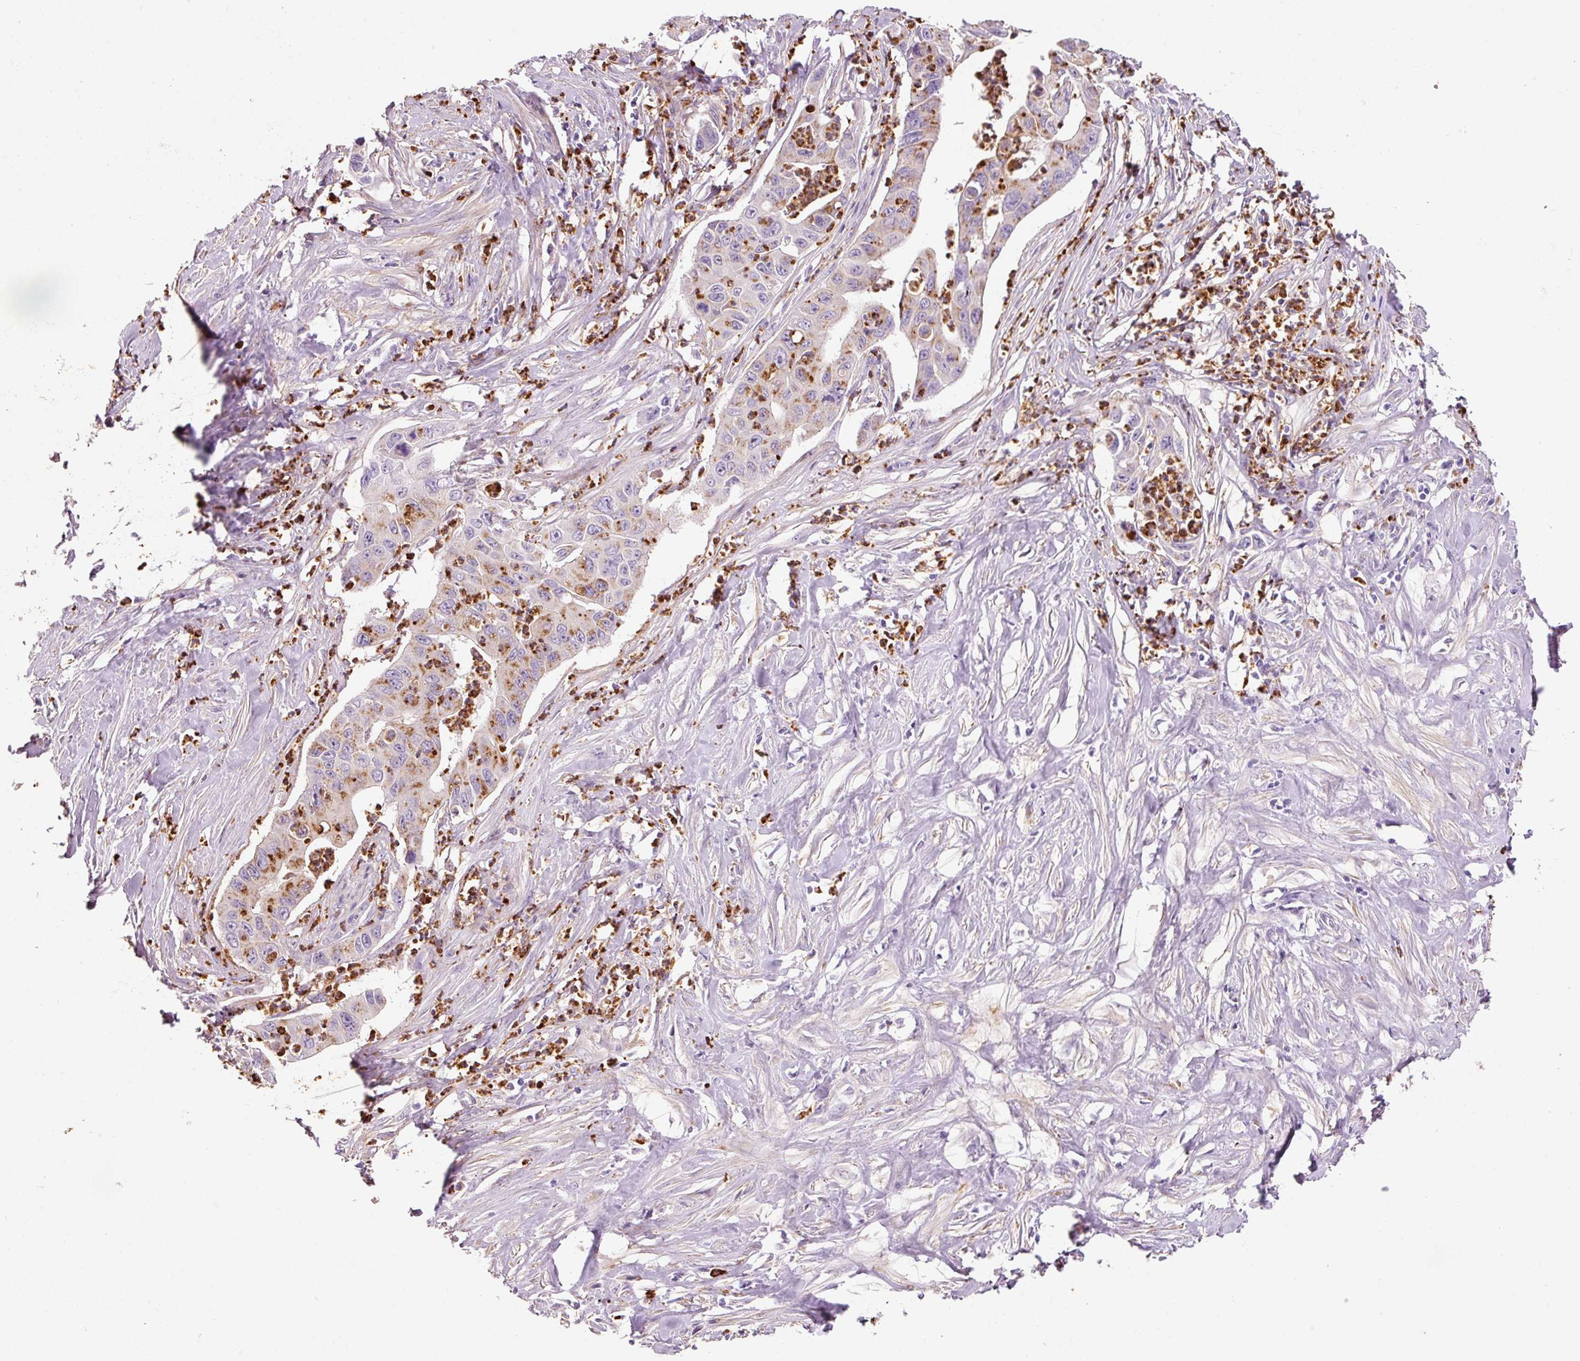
{"staining": {"intensity": "moderate", "quantity": ">75%", "location": "cytoplasmic/membranous"}, "tissue": "pancreatic cancer", "cell_type": "Tumor cells", "image_type": "cancer", "snomed": [{"axis": "morphology", "description": "Adenocarcinoma, NOS"}, {"axis": "topography", "description": "Pancreas"}], "caption": "IHC (DAB) staining of pancreatic cancer demonstrates moderate cytoplasmic/membranous protein staining in approximately >75% of tumor cells. (DAB = brown stain, brightfield microscopy at high magnification).", "gene": "TMC8", "patient": {"sex": "male", "age": 73}}